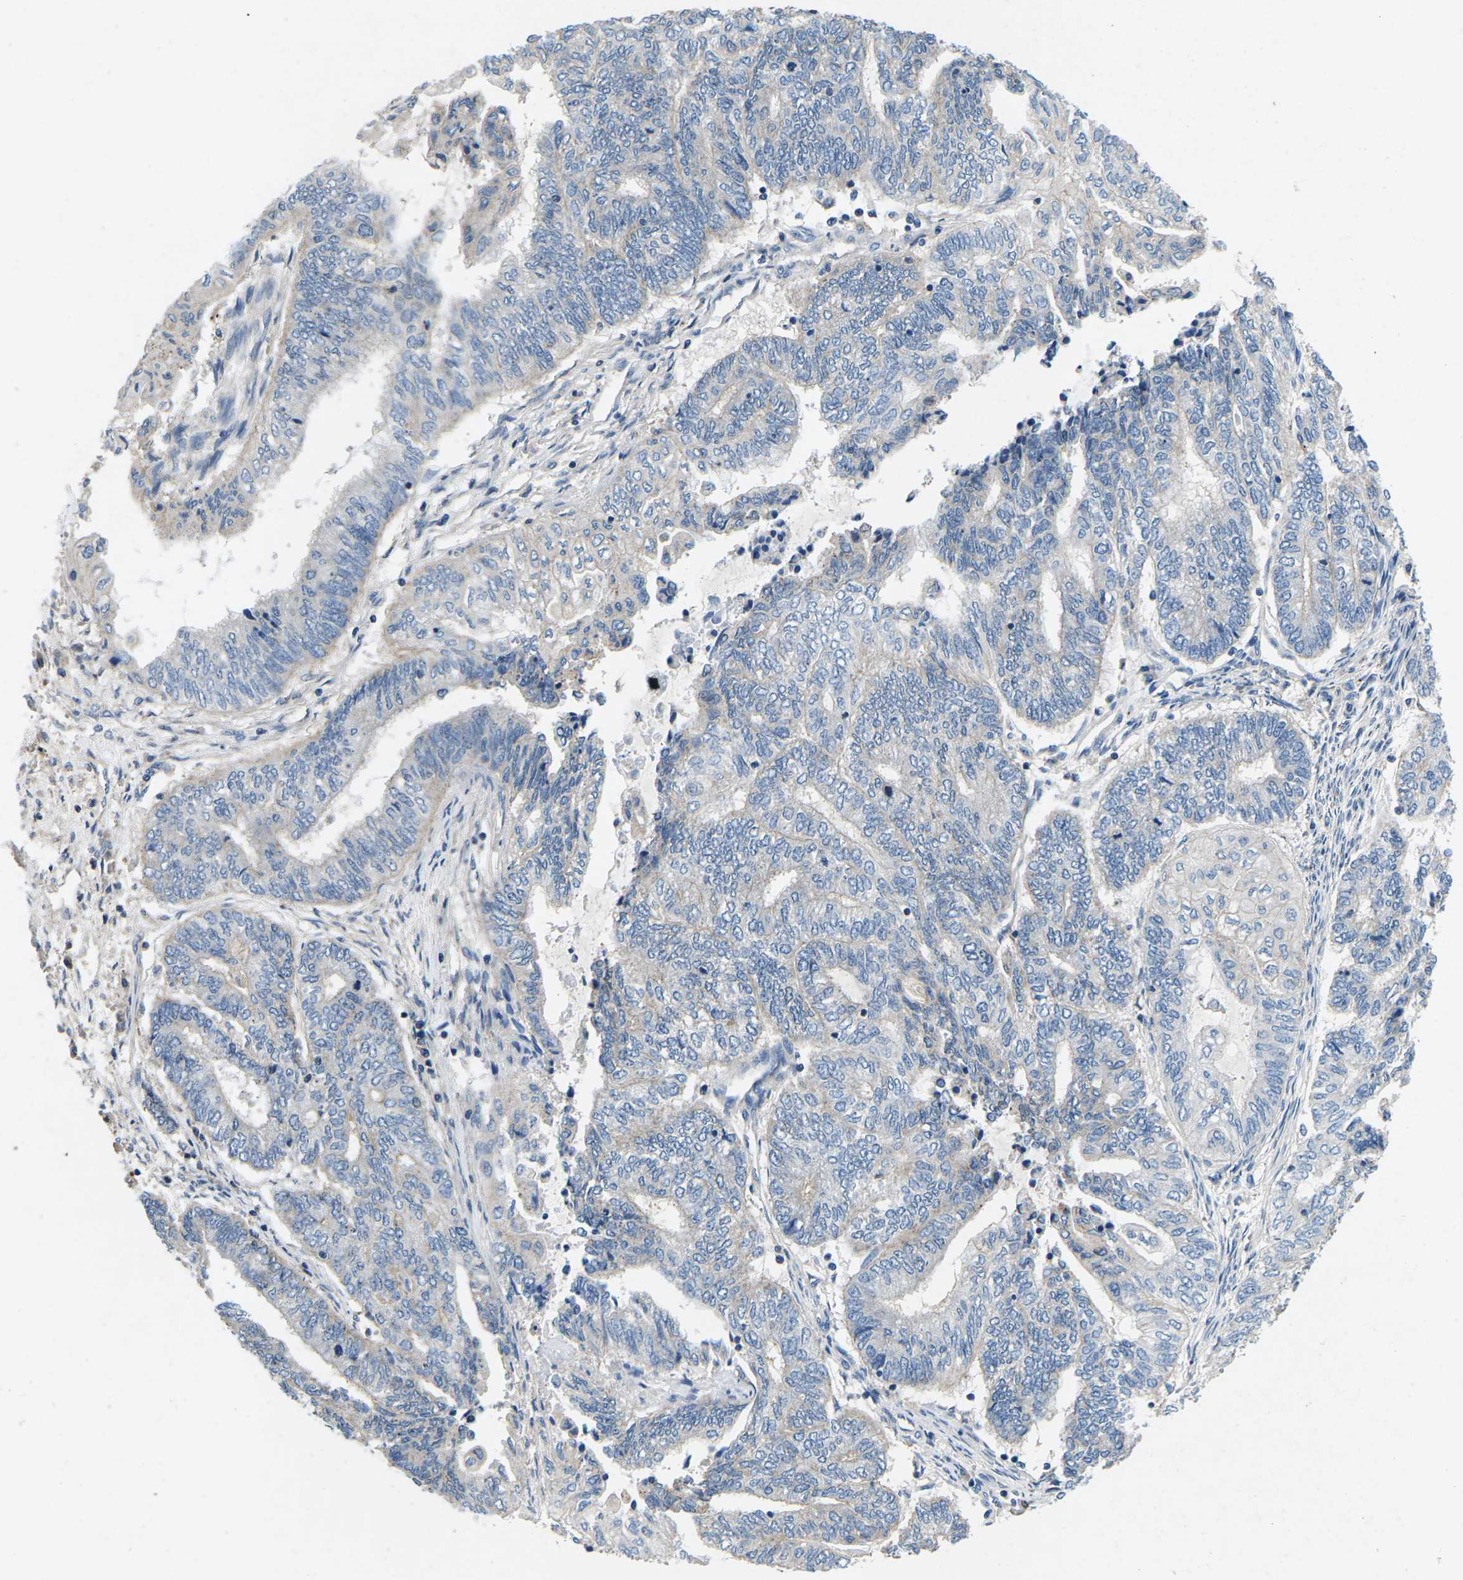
{"staining": {"intensity": "negative", "quantity": "none", "location": "none"}, "tissue": "endometrial cancer", "cell_type": "Tumor cells", "image_type": "cancer", "snomed": [{"axis": "morphology", "description": "Adenocarcinoma, NOS"}, {"axis": "topography", "description": "Uterus"}, {"axis": "topography", "description": "Endometrium"}], "caption": "Immunohistochemical staining of endometrial cancer exhibits no significant expression in tumor cells.", "gene": "PDCD6IP", "patient": {"sex": "female", "age": 70}}